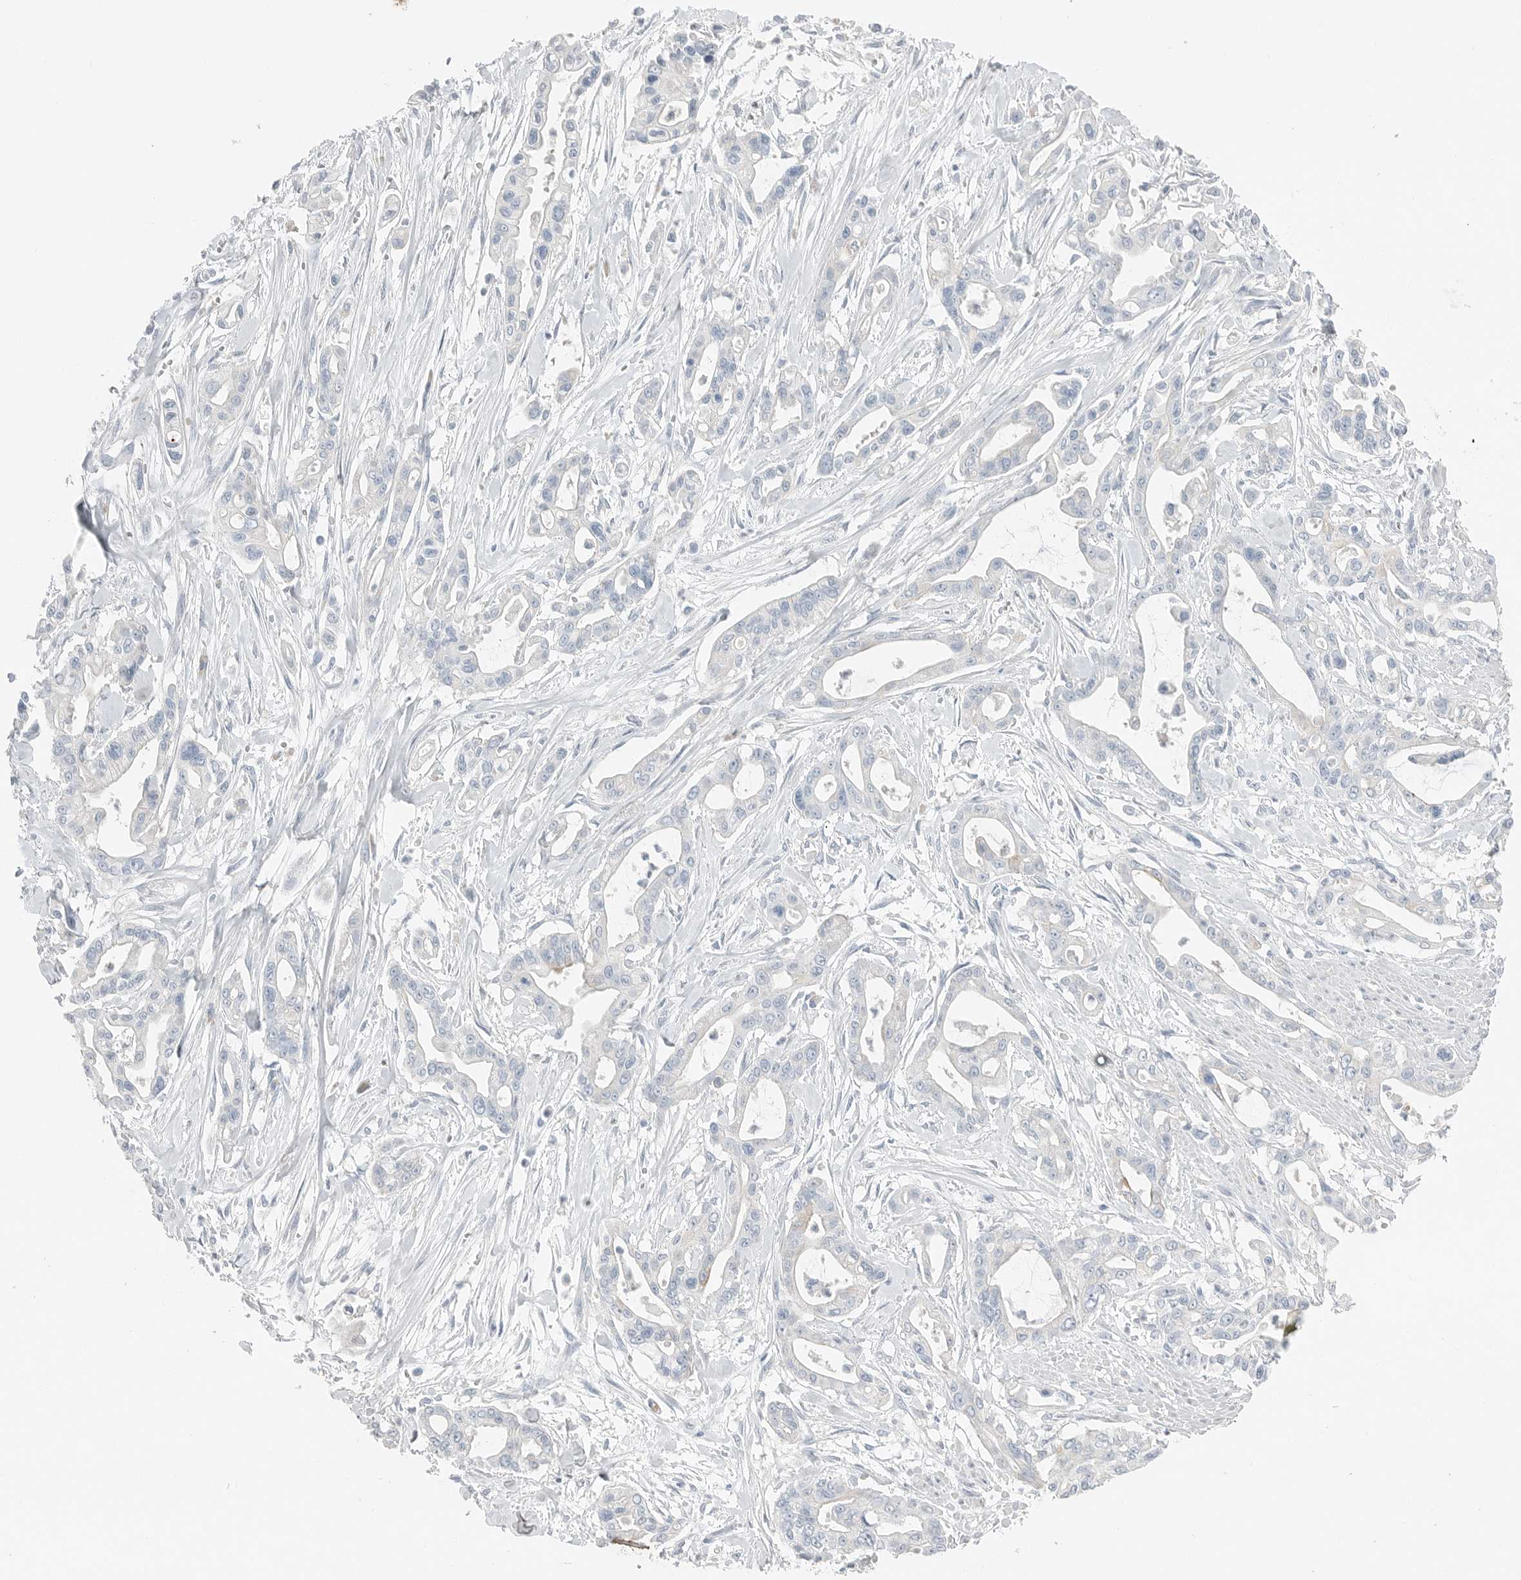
{"staining": {"intensity": "negative", "quantity": "none", "location": "none"}, "tissue": "pancreatic cancer", "cell_type": "Tumor cells", "image_type": "cancer", "snomed": [{"axis": "morphology", "description": "Adenocarcinoma, NOS"}, {"axis": "topography", "description": "Pancreas"}], "caption": "IHC image of neoplastic tissue: human pancreatic cancer stained with DAB (3,3'-diaminobenzidine) exhibits no significant protein staining in tumor cells.", "gene": "SERPINB7", "patient": {"sex": "male", "age": 68}}